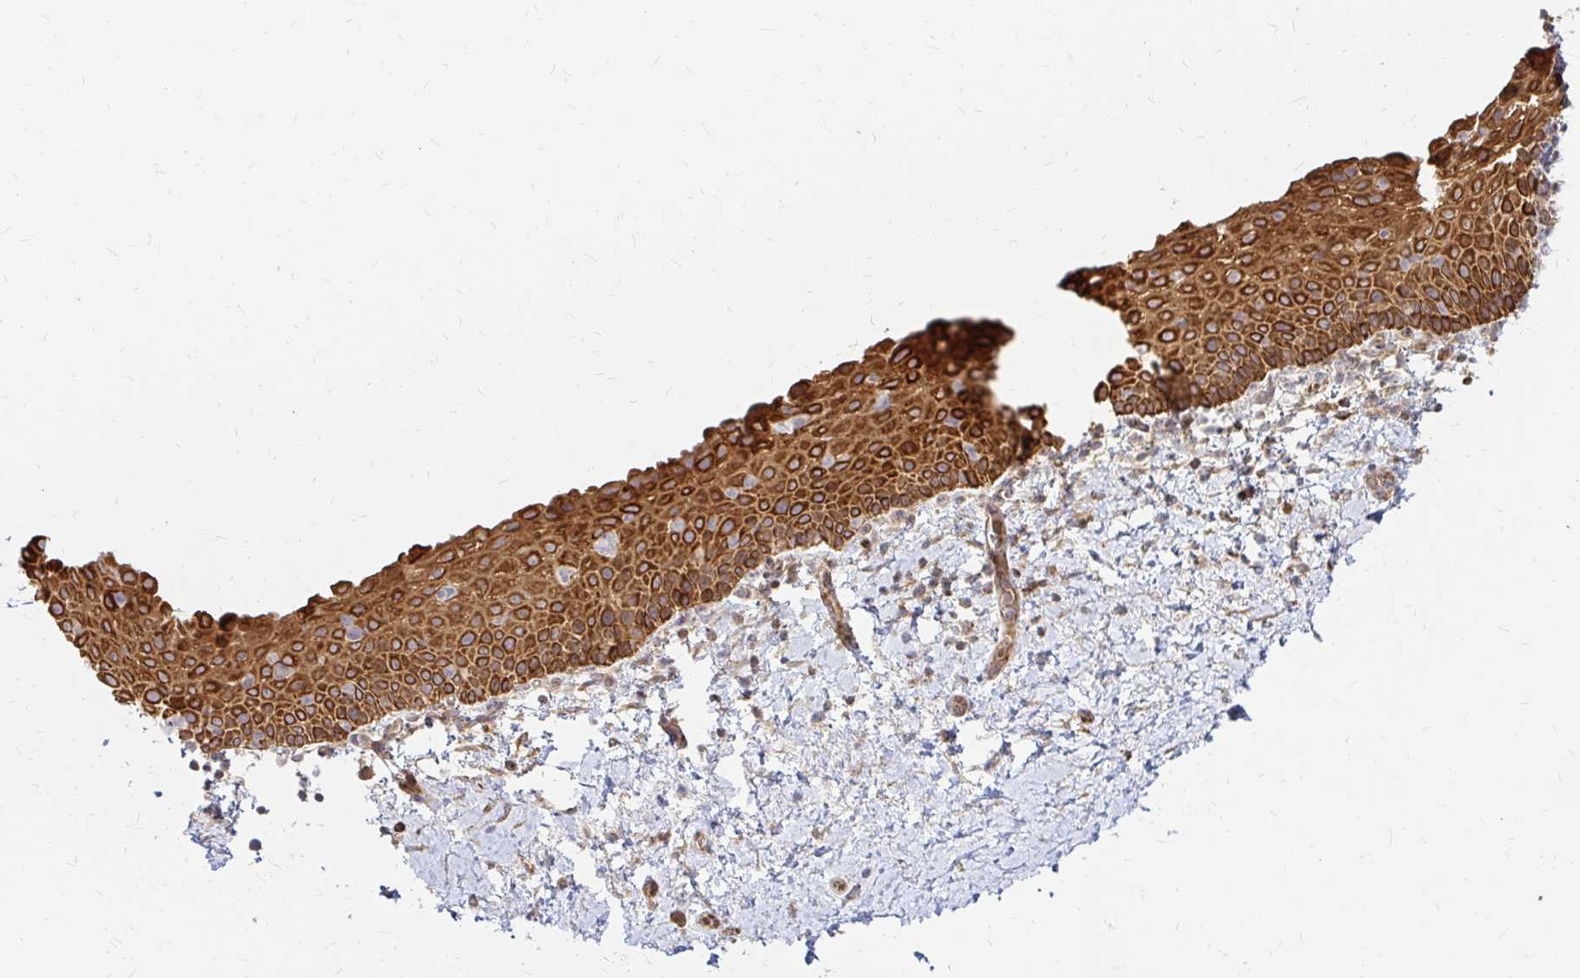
{"staining": {"intensity": "strong", "quantity": "25%-75%", "location": "cytoplasmic/membranous"}, "tissue": "vagina", "cell_type": "Squamous epithelial cells", "image_type": "normal", "snomed": [{"axis": "morphology", "description": "Normal tissue, NOS"}, {"axis": "topography", "description": "Vagina"}], "caption": "Strong cytoplasmic/membranous positivity is identified in approximately 25%-75% of squamous epithelial cells in unremarkable vagina.", "gene": "CAST", "patient": {"sex": "female", "age": 61}}